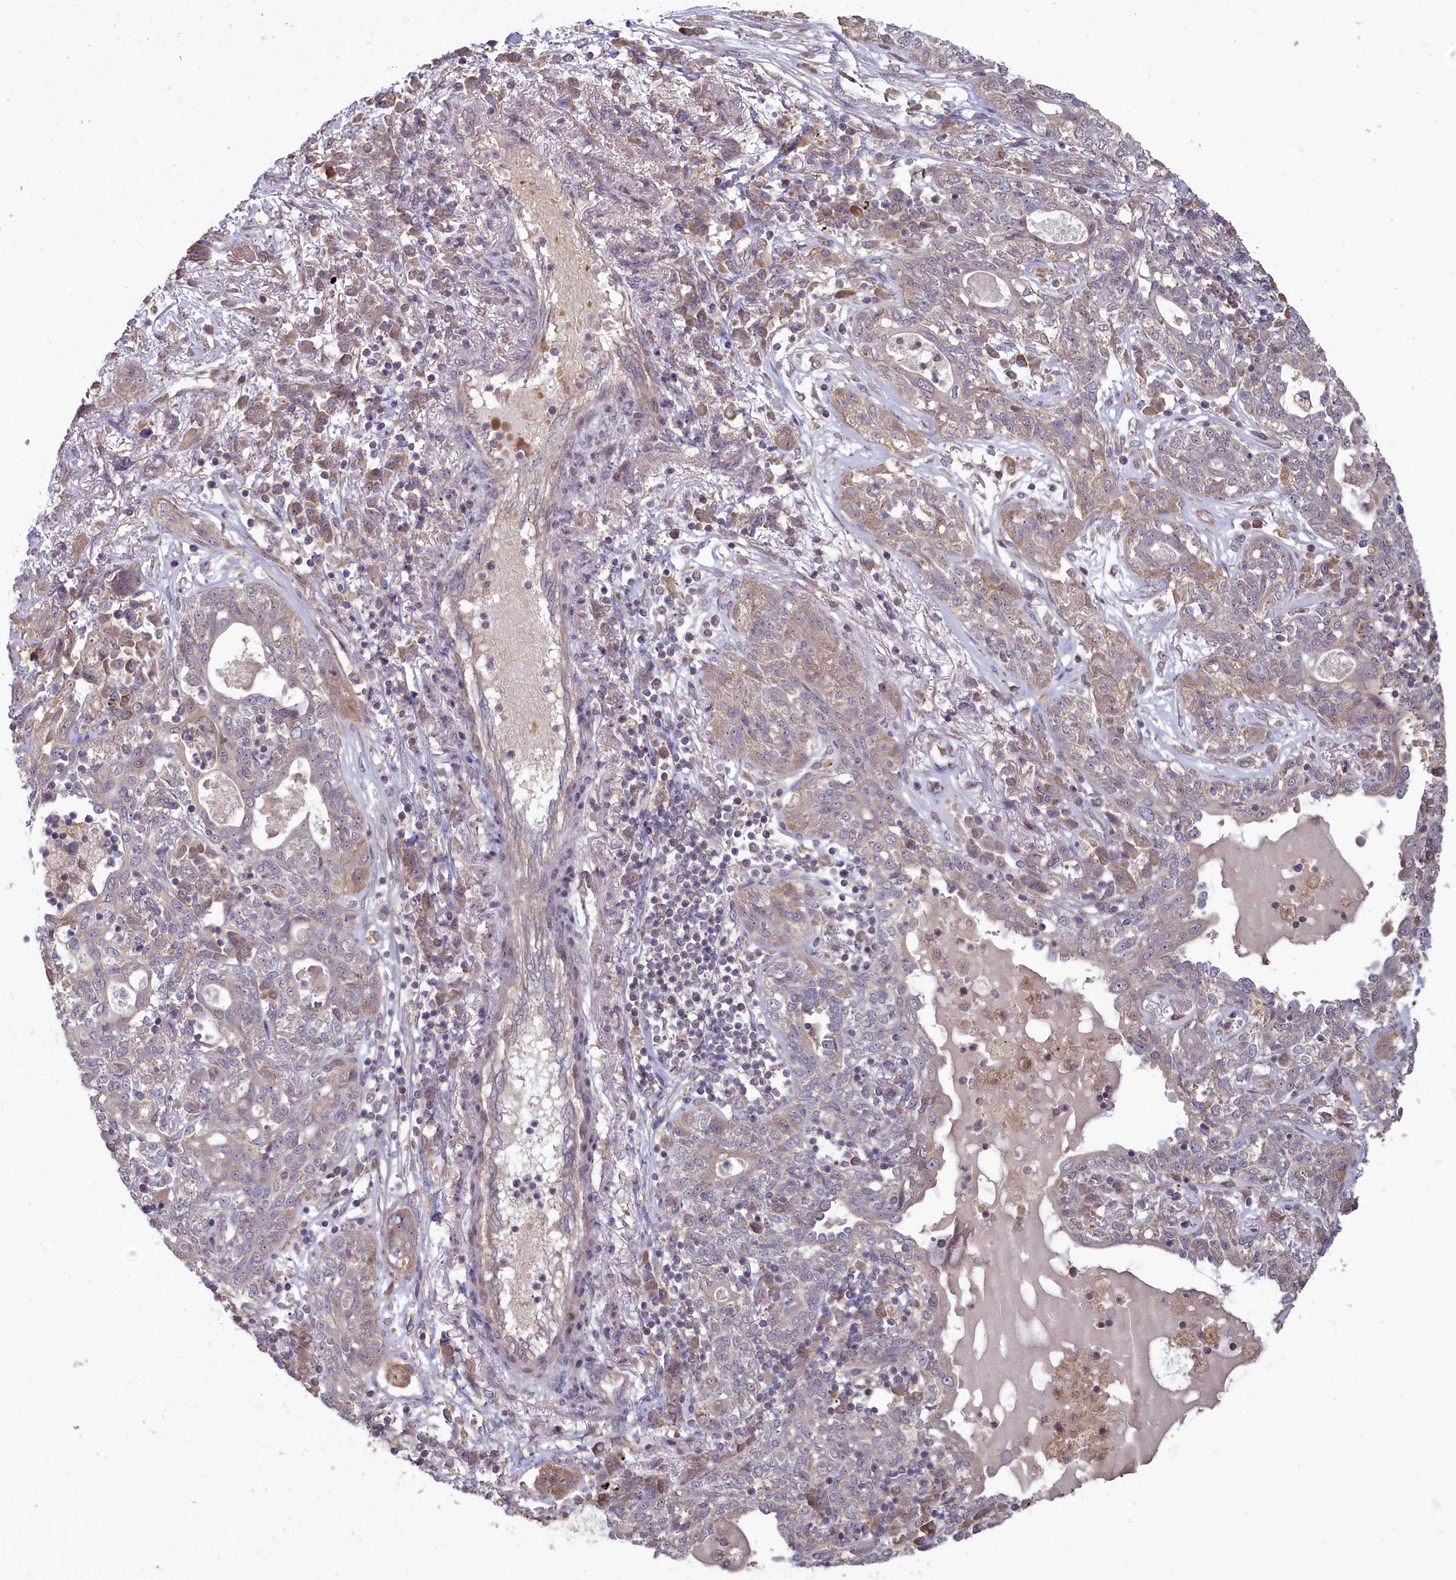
{"staining": {"intensity": "weak", "quantity": "<25%", "location": "cytoplasmic/membranous"}, "tissue": "lung cancer", "cell_type": "Tumor cells", "image_type": "cancer", "snomed": [{"axis": "morphology", "description": "Squamous cell carcinoma, NOS"}, {"axis": "topography", "description": "Lung"}], "caption": "Immunohistochemistry of human lung cancer displays no positivity in tumor cells.", "gene": "CIAO2B", "patient": {"sex": "female", "age": 70}}